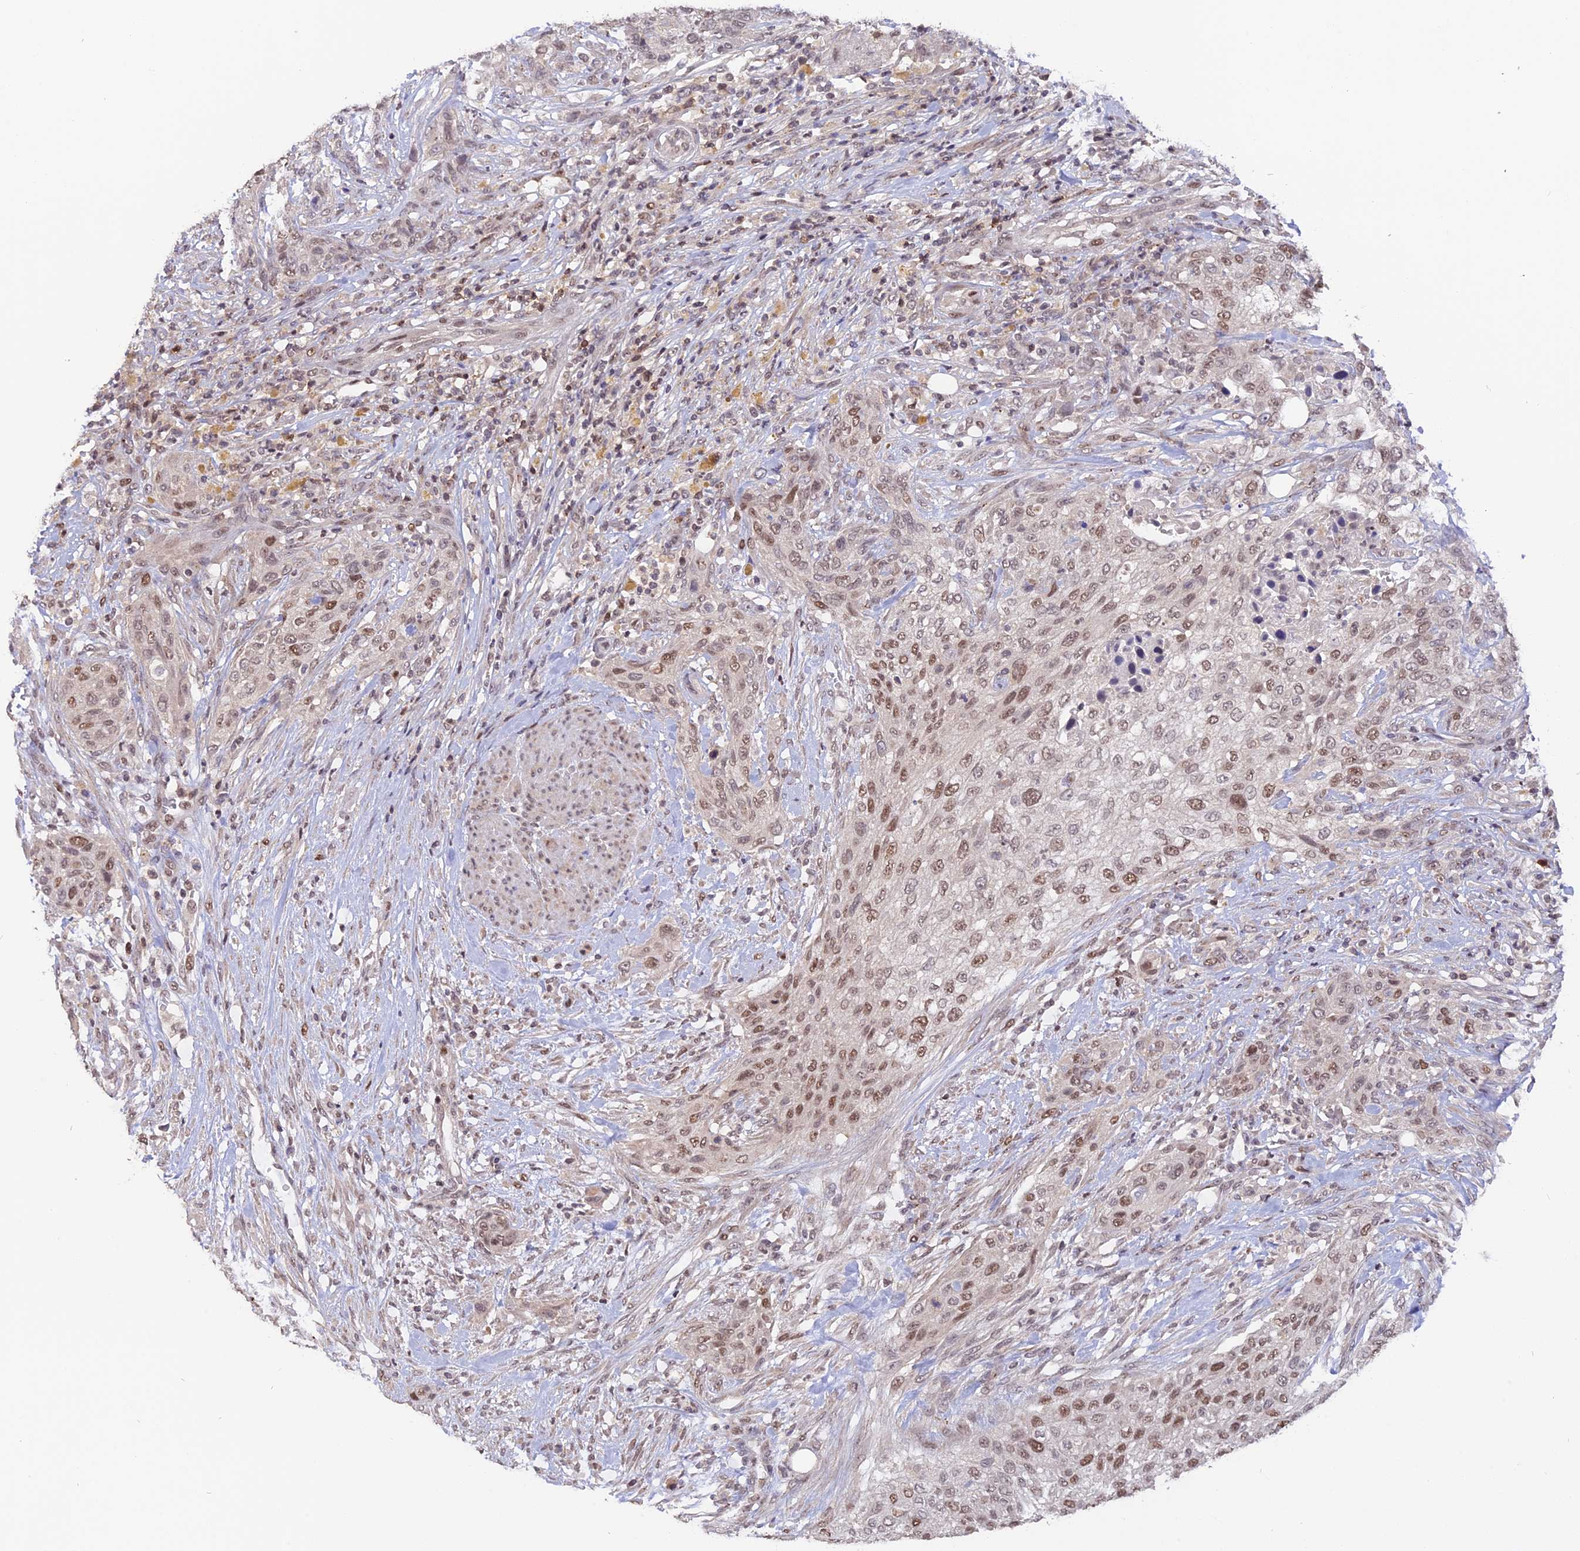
{"staining": {"intensity": "moderate", "quantity": "25%-75%", "location": "nuclear"}, "tissue": "urothelial cancer", "cell_type": "Tumor cells", "image_type": "cancer", "snomed": [{"axis": "morphology", "description": "Urothelial carcinoma, High grade"}, {"axis": "topography", "description": "Urinary bladder"}], "caption": "Immunohistochemical staining of urothelial carcinoma (high-grade) shows moderate nuclear protein expression in about 25%-75% of tumor cells.", "gene": "RFC5", "patient": {"sex": "male", "age": 35}}